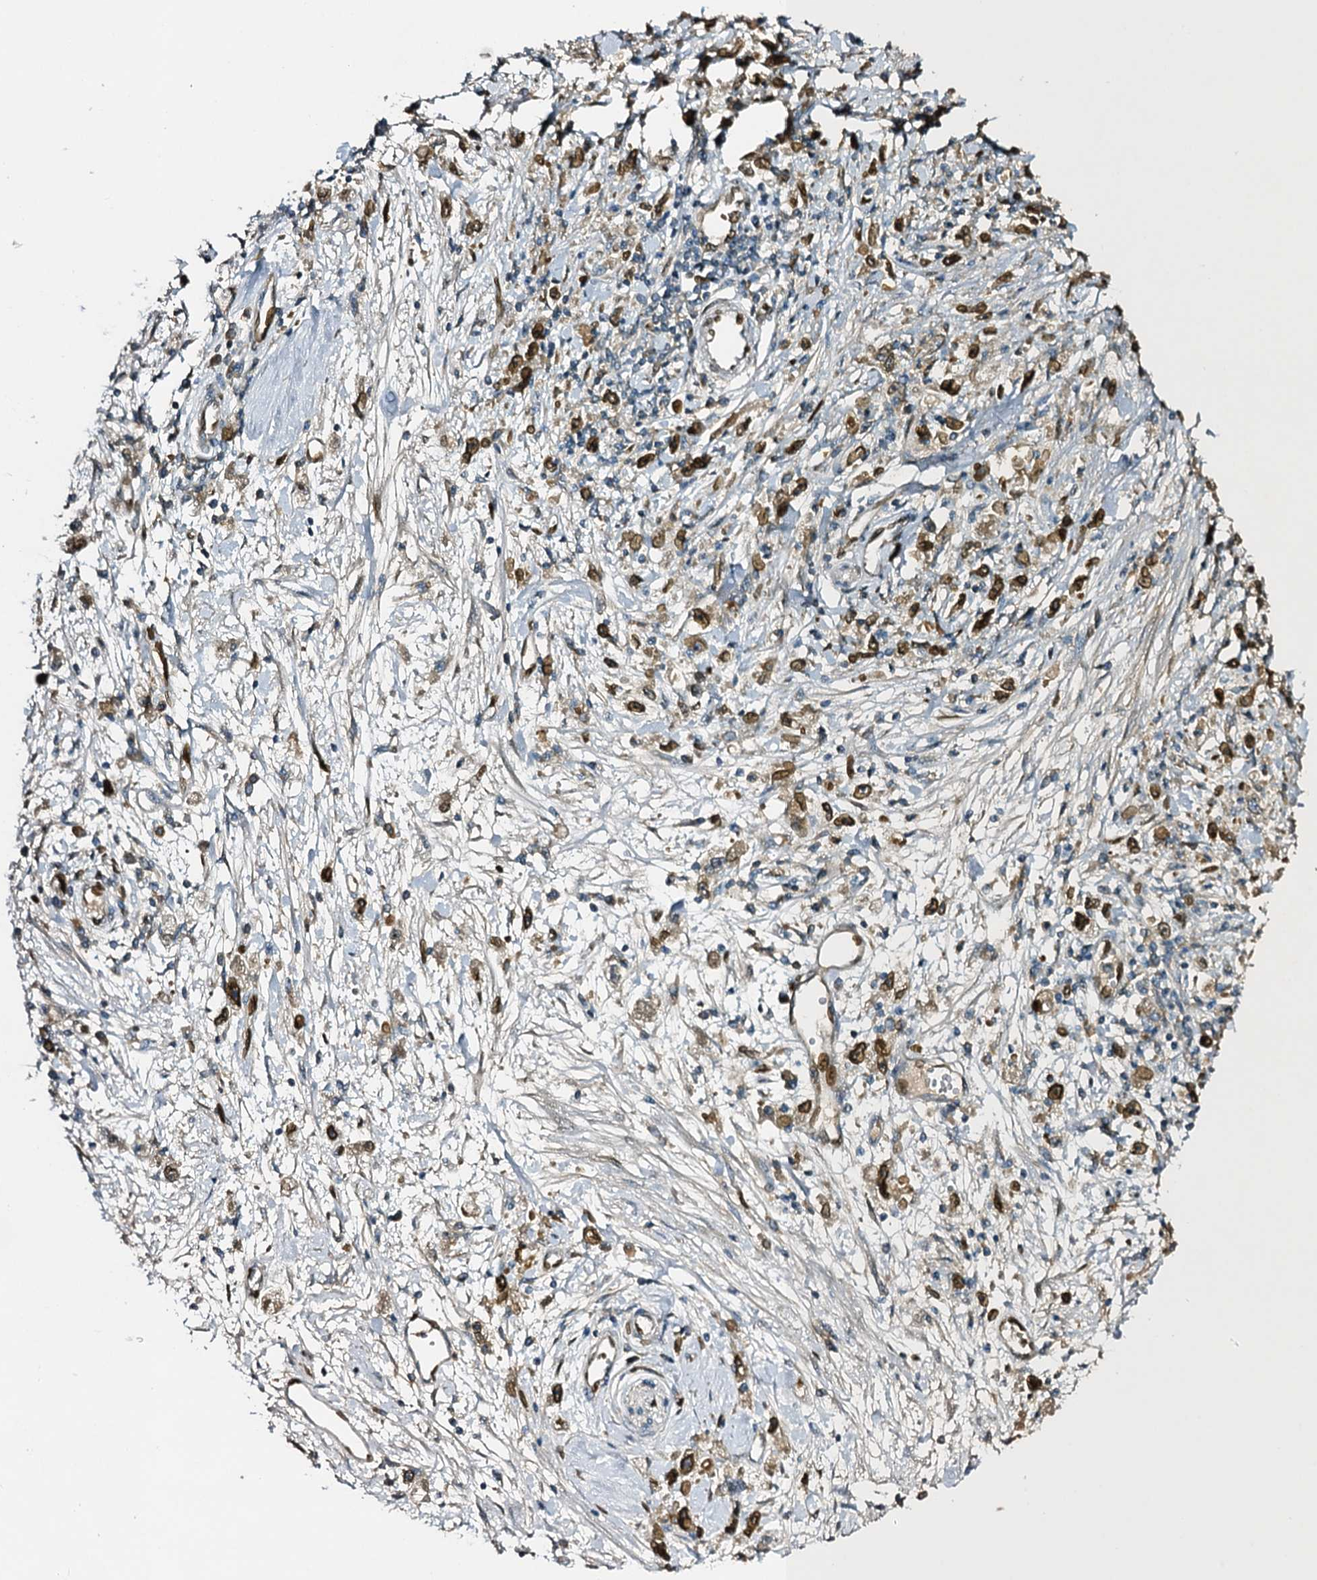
{"staining": {"intensity": "moderate", "quantity": ">75%", "location": "cytoplasmic/membranous,nuclear"}, "tissue": "stomach cancer", "cell_type": "Tumor cells", "image_type": "cancer", "snomed": [{"axis": "morphology", "description": "Adenocarcinoma, NOS"}, {"axis": "topography", "description": "Stomach"}], "caption": "Protein analysis of stomach cancer (adenocarcinoma) tissue shows moderate cytoplasmic/membranous and nuclear positivity in approximately >75% of tumor cells.", "gene": "SLC11A2", "patient": {"sex": "female", "age": 59}}